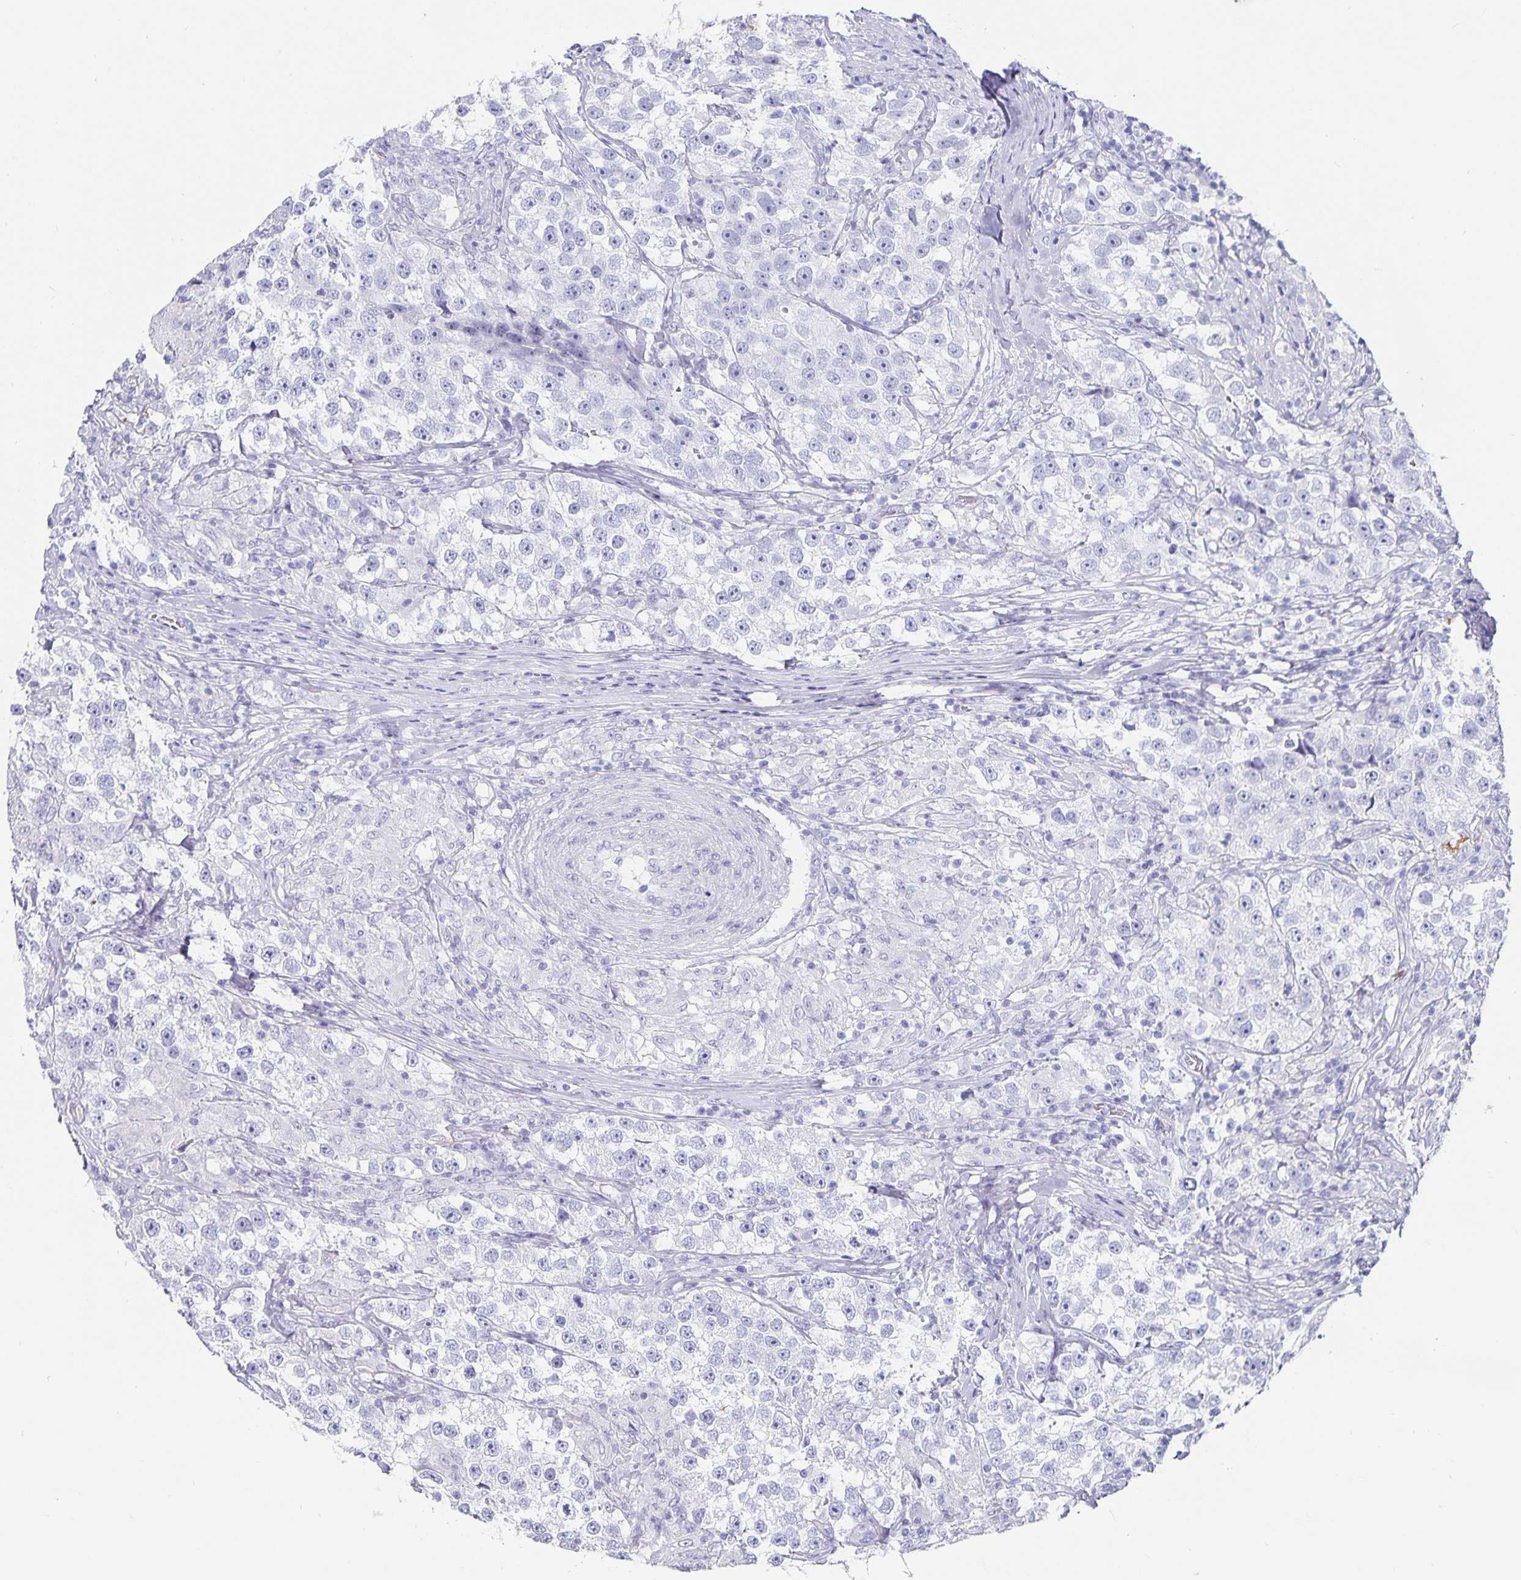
{"staining": {"intensity": "negative", "quantity": "none", "location": "none"}, "tissue": "testis cancer", "cell_type": "Tumor cells", "image_type": "cancer", "snomed": [{"axis": "morphology", "description": "Seminoma, NOS"}, {"axis": "topography", "description": "Testis"}], "caption": "Tumor cells are negative for protein expression in human testis cancer. Nuclei are stained in blue.", "gene": "CHGA", "patient": {"sex": "male", "age": 46}}